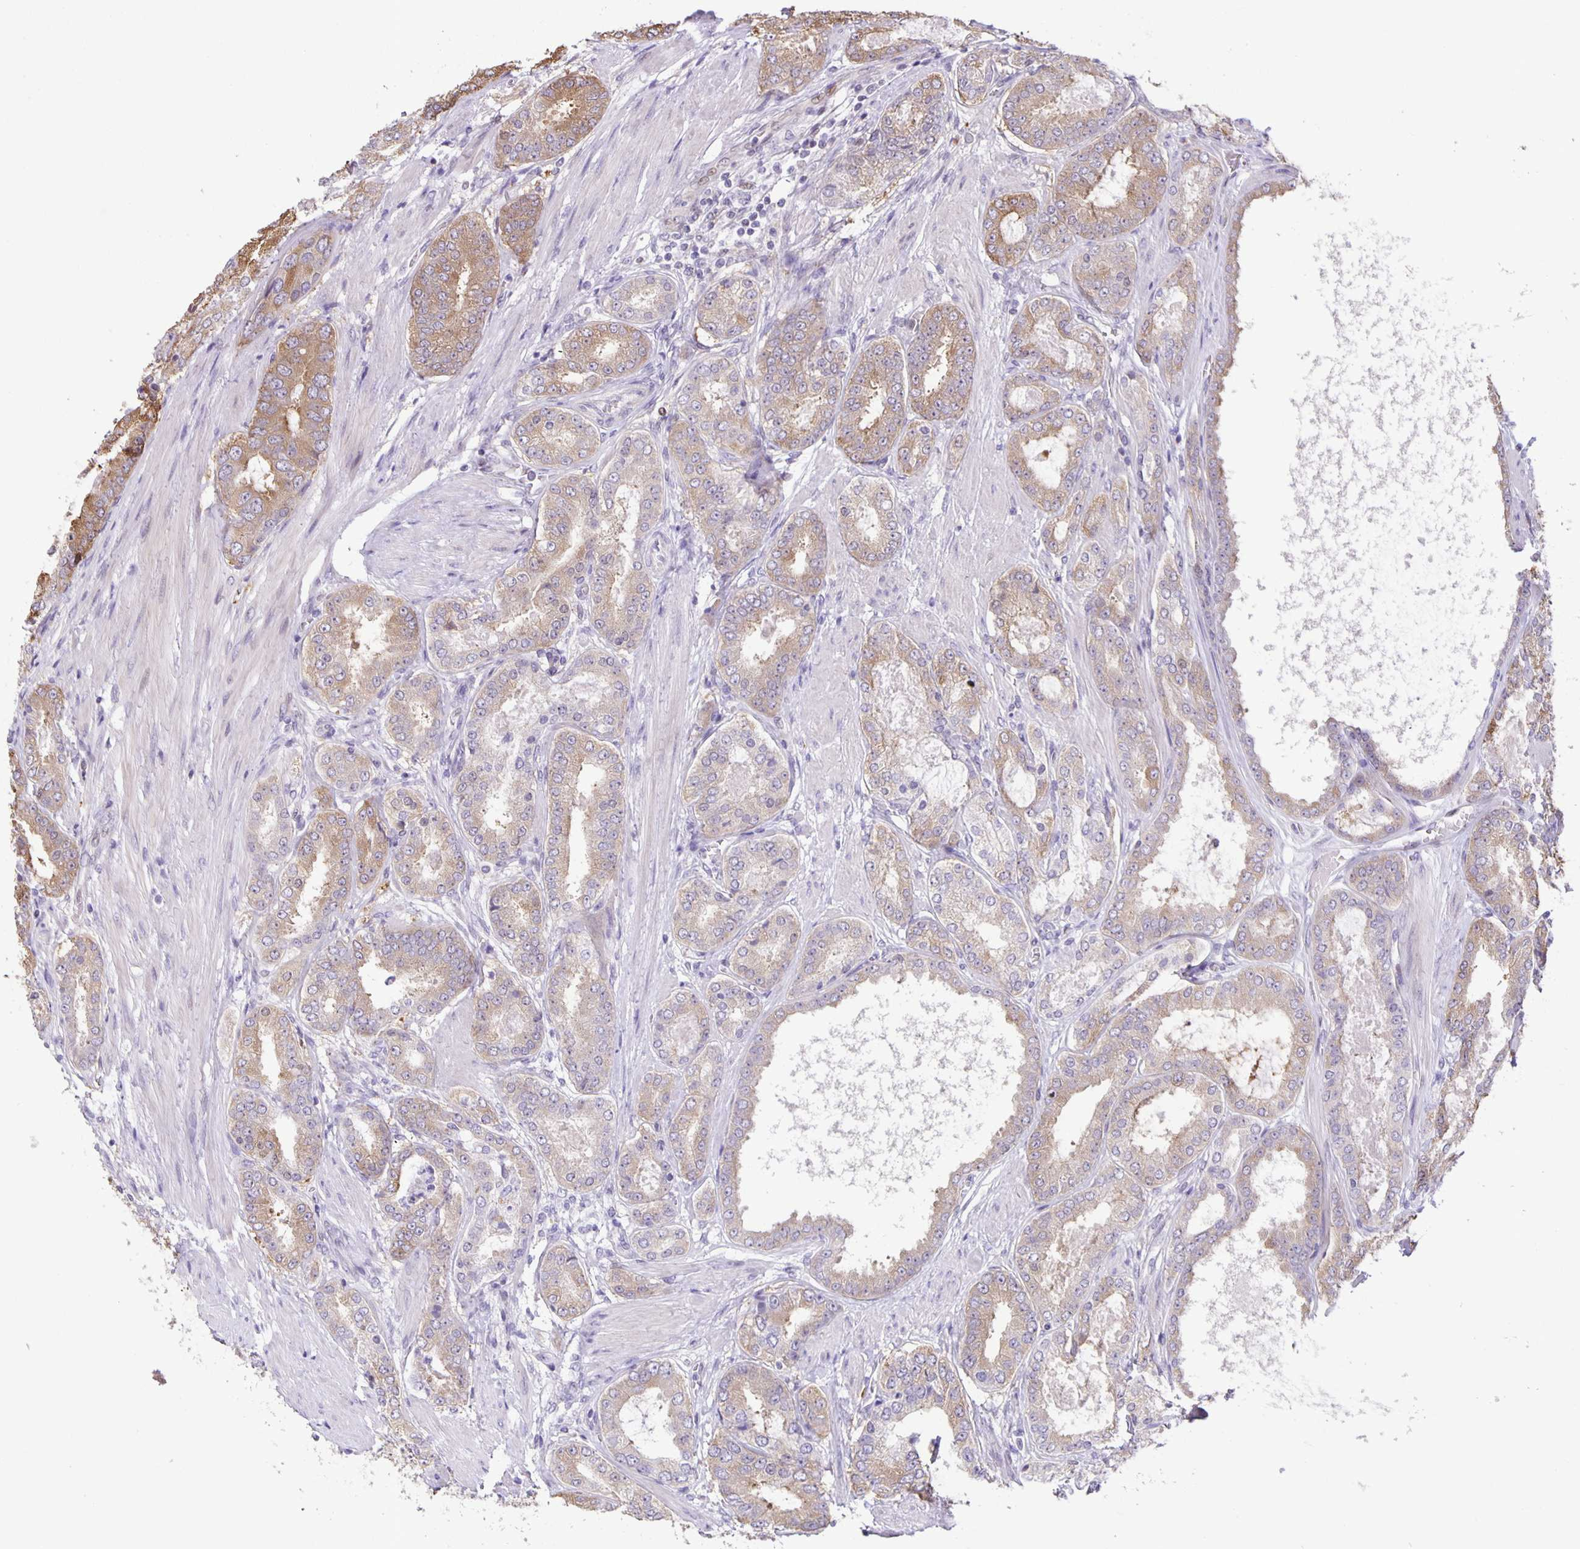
{"staining": {"intensity": "moderate", "quantity": "25%-75%", "location": "cytoplasmic/membranous"}, "tissue": "prostate cancer", "cell_type": "Tumor cells", "image_type": "cancer", "snomed": [{"axis": "morphology", "description": "Adenocarcinoma, High grade"}, {"axis": "topography", "description": "Prostate"}], "caption": "A micrograph of human prostate adenocarcinoma (high-grade) stained for a protein reveals moderate cytoplasmic/membranous brown staining in tumor cells.", "gene": "MAPK12", "patient": {"sex": "male", "age": 63}}